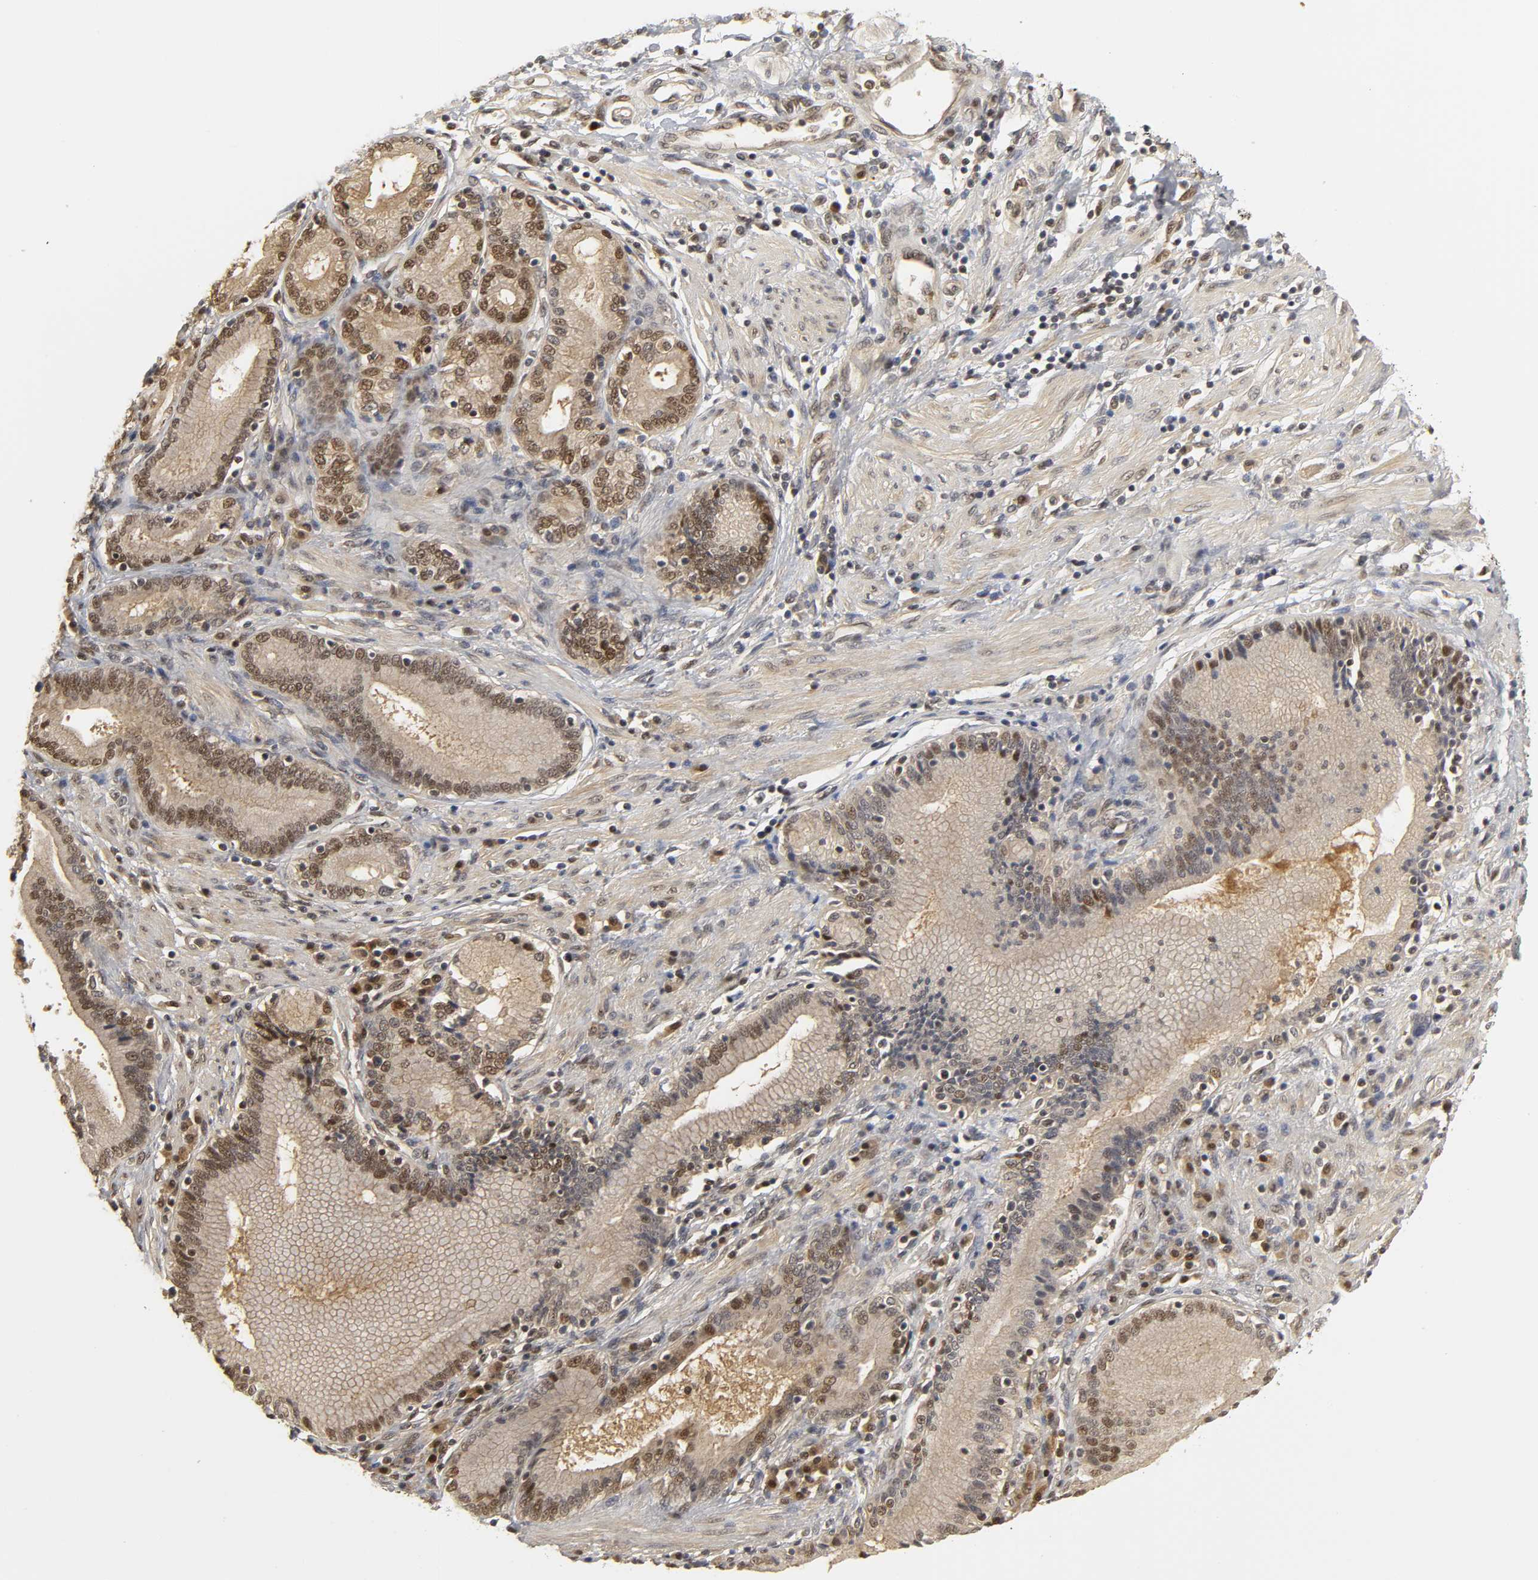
{"staining": {"intensity": "moderate", "quantity": ">75%", "location": "cytoplasmic/membranous,nuclear"}, "tissue": "pancreatic cancer", "cell_type": "Tumor cells", "image_type": "cancer", "snomed": [{"axis": "morphology", "description": "Adenocarcinoma, NOS"}, {"axis": "topography", "description": "Pancreas"}], "caption": "Immunohistochemical staining of human pancreatic cancer (adenocarcinoma) exhibits medium levels of moderate cytoplasmic/membranous and nuclear positivity in approximately >75% of tumor cells.", "gene": "PARK7", "patient": {"sex": "female", "age": 48}}